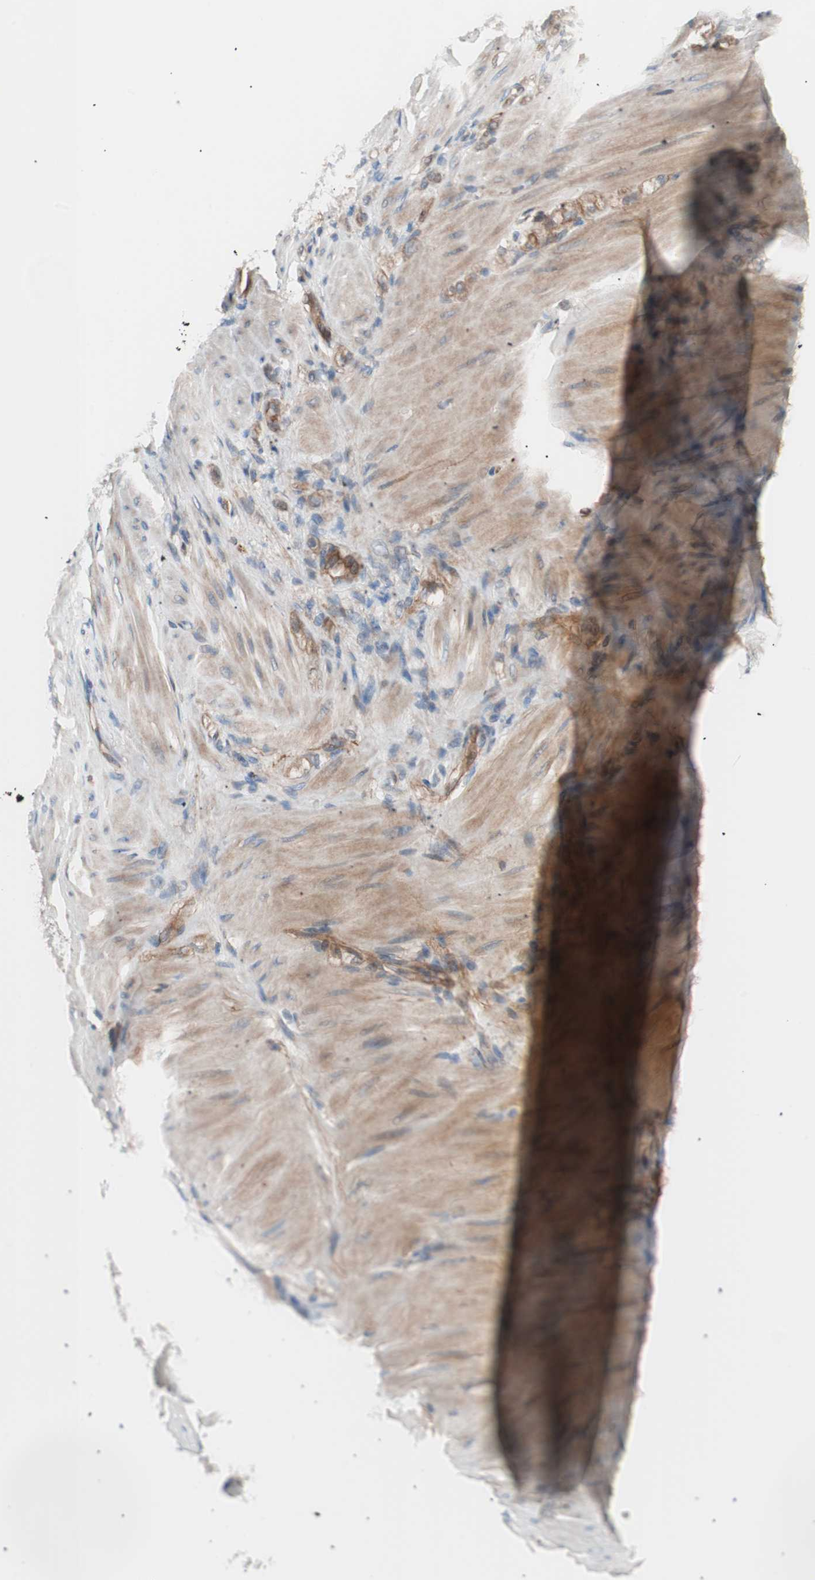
{"staining": {"intensity": "weak", "quantity": "25%-75%", "location": "cytoplasmic/membranous"}, "tissue": "stomach cancer", "cell_type": "Tumor cells", "image_type": "cancer", "snomed": [{"axis": "morphology", "description": "Adenocarcinoma, NOS"}, {"axis": "topography", "description": "Stomach"}], "caption": "Immunohistochemistry (IHC) photomicrograph of stomach cancer stained for a protein (brown), which demonstrates low levels of weak cytoplasmic/membranous expression in about 25%-75% of tumor cells.", "gene": "SMG1", "patient": {"sex": "male", "age": 82}}